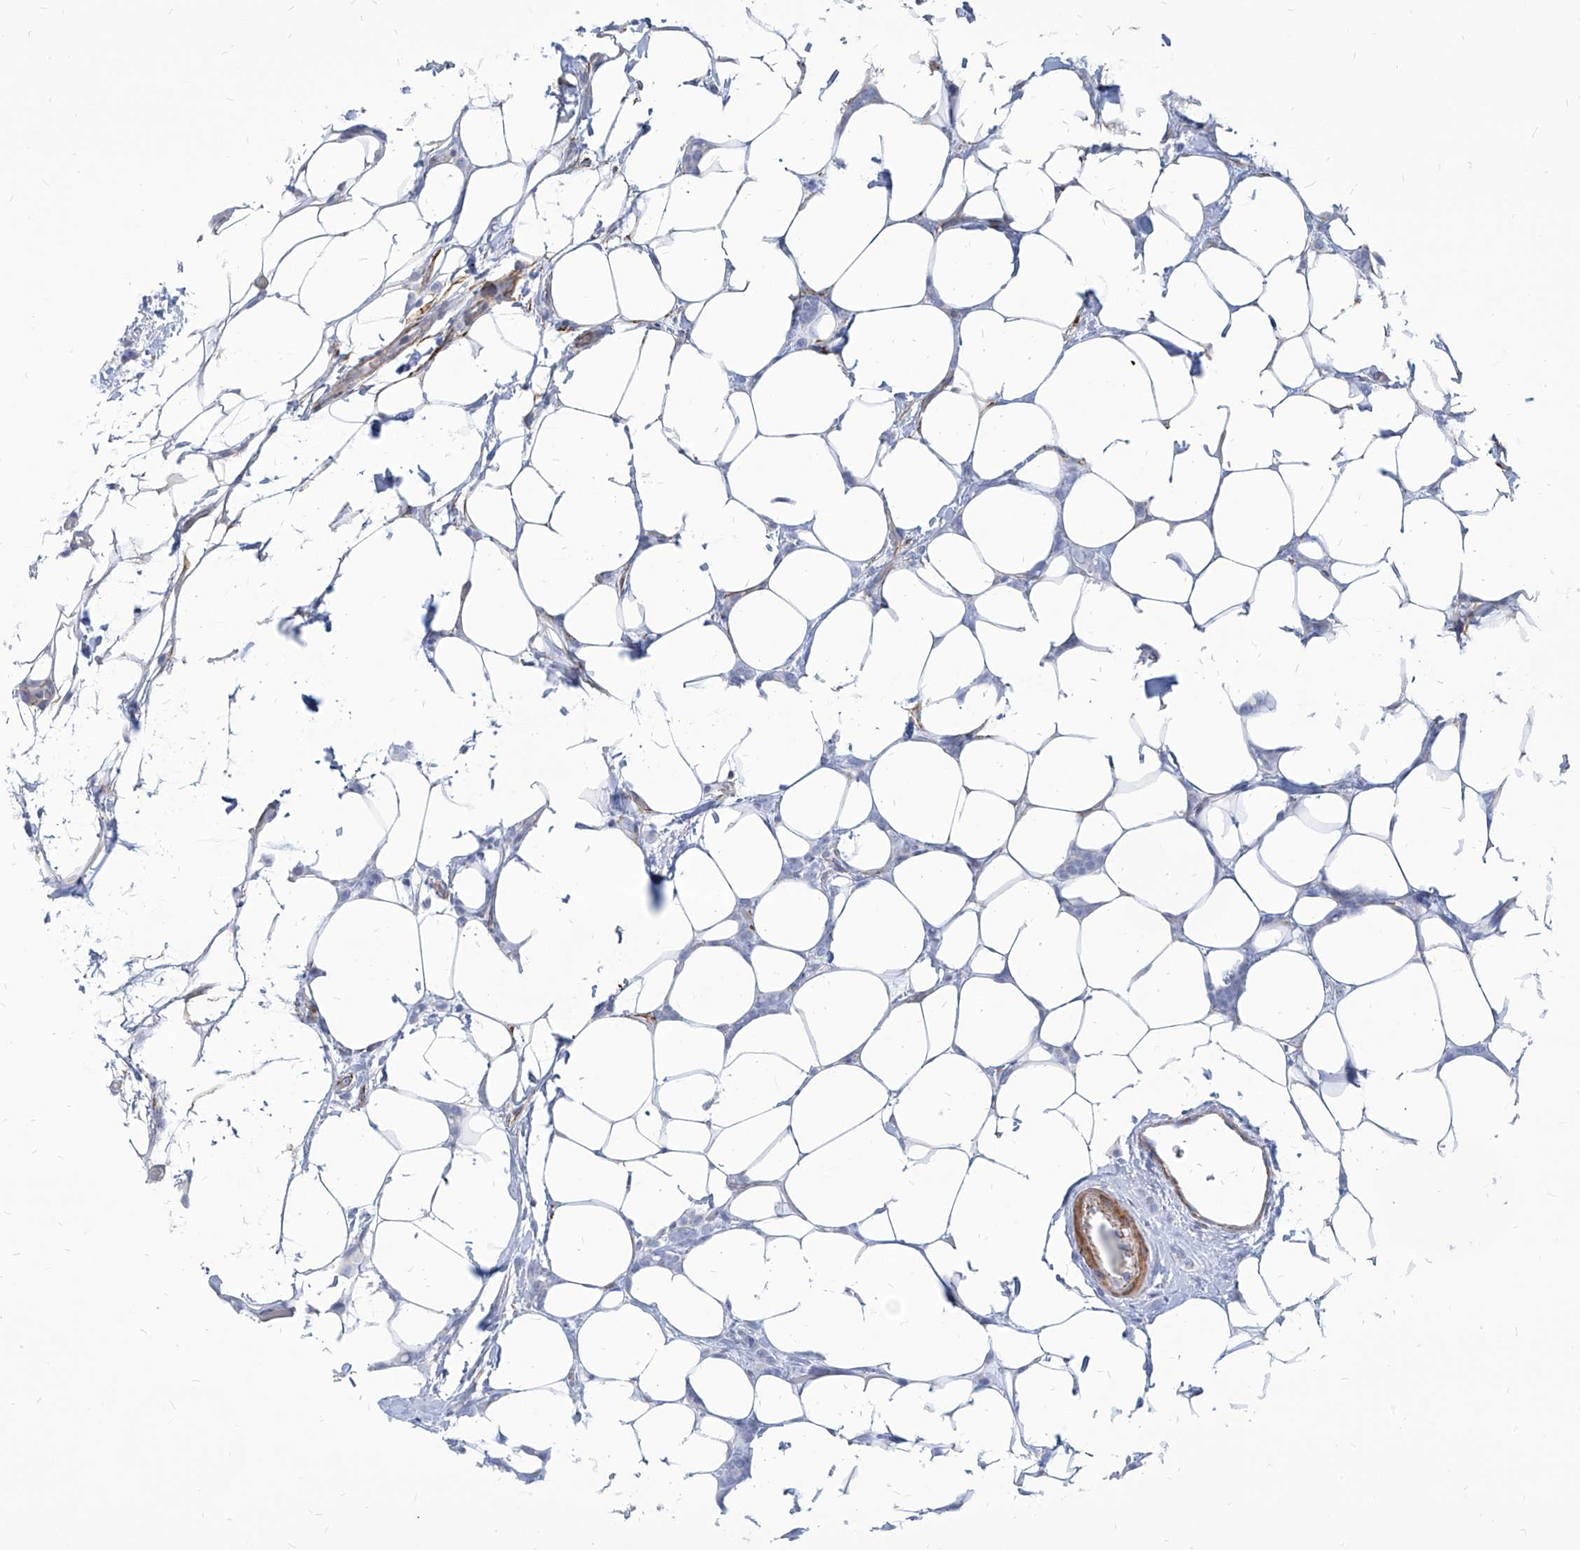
{"staining": {"intensity": "negative", "quantity": "none", "location": "none"}, "tissue": "breast cancer", "cell_type": "Tumor cells", "image_type": "cancer", "snomed": [{"axis": "morphology", "description": "Lobular carcinoma"}, {"axis": "topography", "description": "Breast"}], "caption": "Immunohistochemistry (IHC) image of neoplastic tissue: human lobular carcinoma (breast) stained with DAB (3,3'-diaminobenzidine) shows no significant protein staining in tumor cells.", "gene": "FAM83B", "patient": {"sex": "female", "age": 50}}